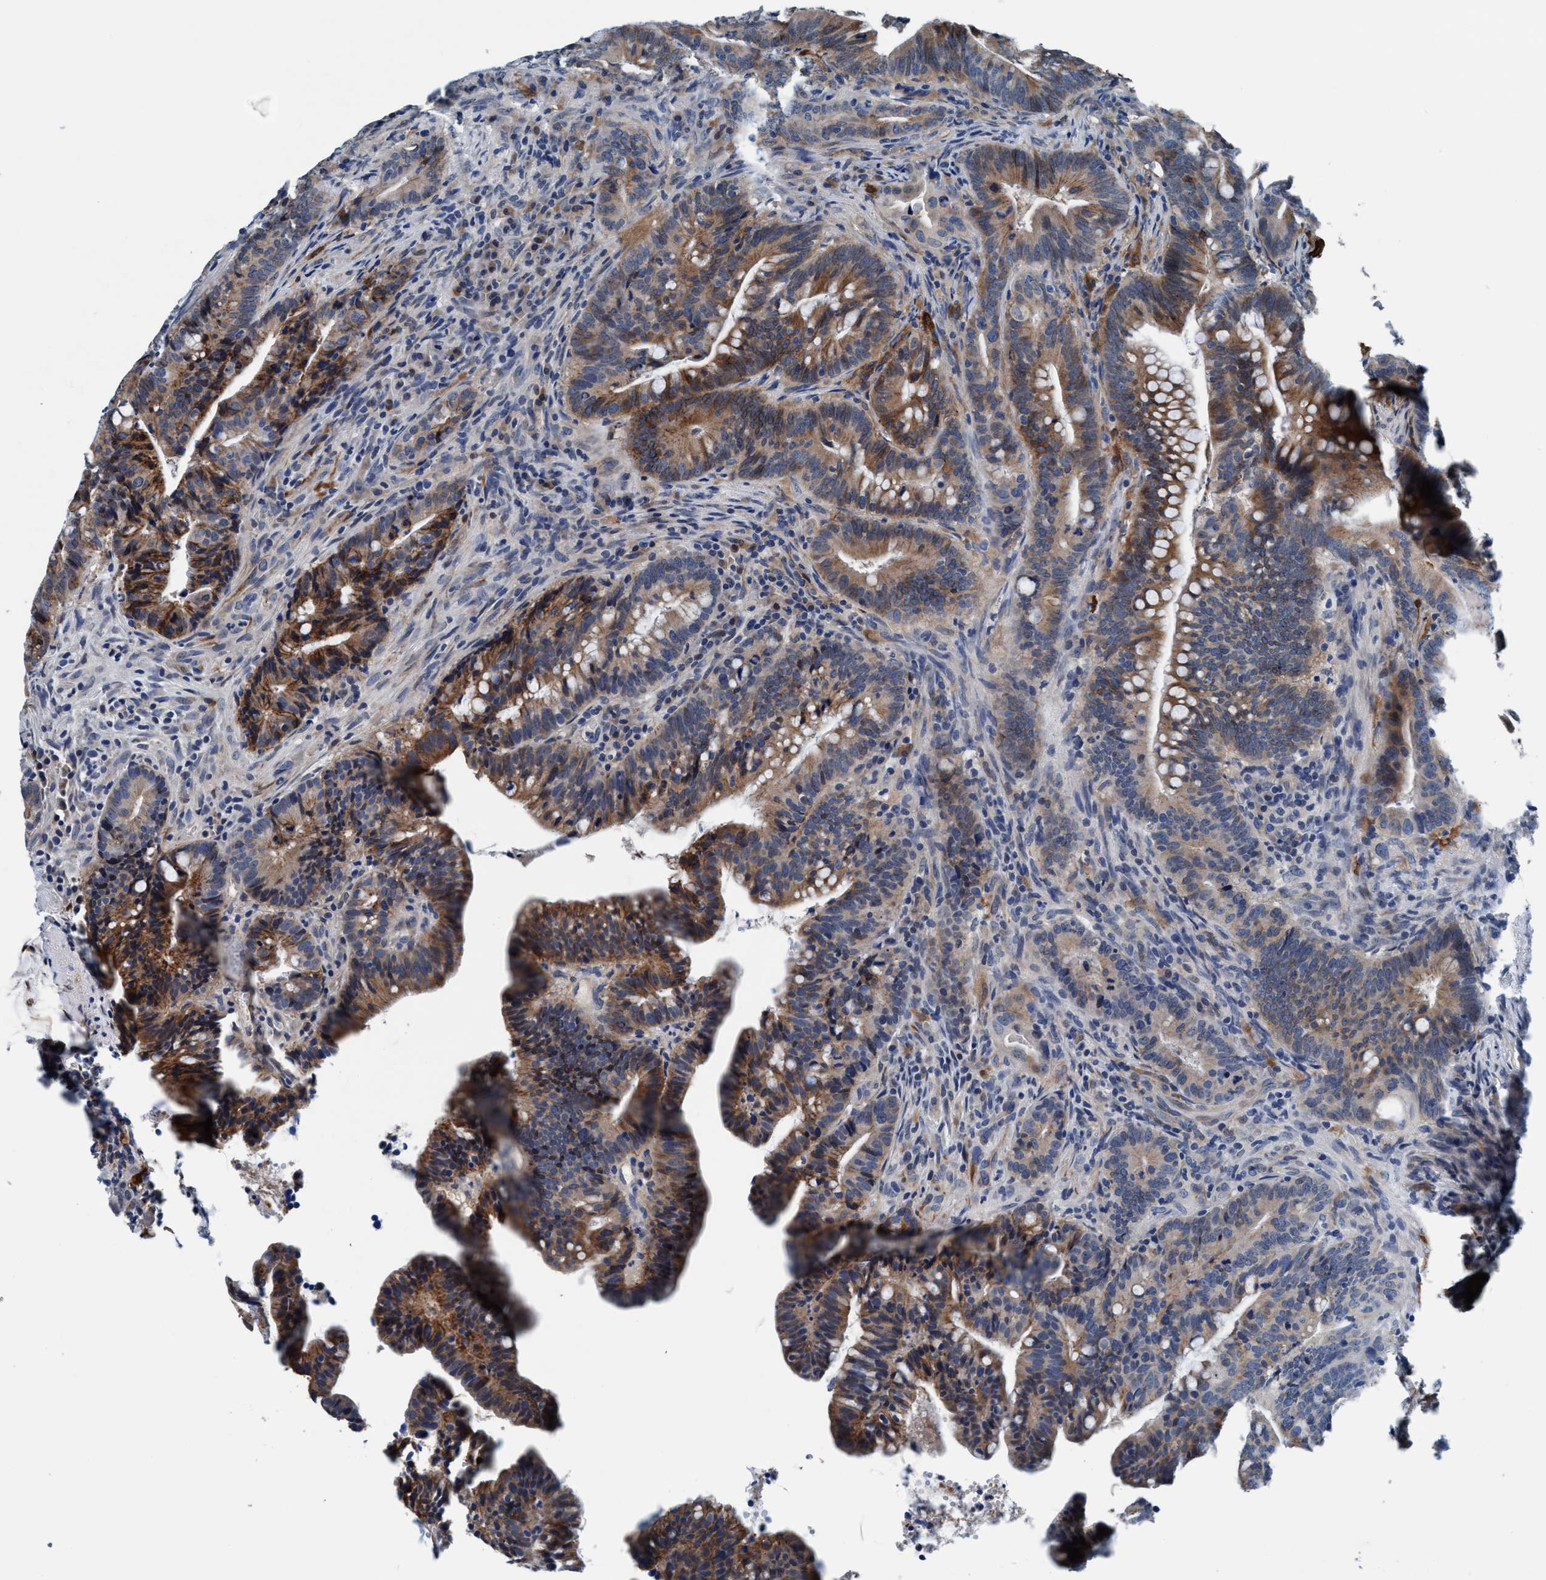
{"staining": {"intensity": "moderate", "quantity": ">75%", "location": "cytoplasmic/membranous"}, "tissue": "colorectal cancer", "cell_type": "Tumor cells", "image_type": "cancer", "snomed": [{"axis": "morphology", "description": "Adenocarcinoma, NOS"}, {"axis": "topography", "description": "Colon"}], "caption": "There is medium levels of moderate cytoplasmic/membranous positivity in tumor cells of colorectal cancer (adenocarcinoma), as demonstrated by immunohistochemical staining (brown color).", "gene": "TMEM94", "patient": {"sex": "female", "age": 66}}